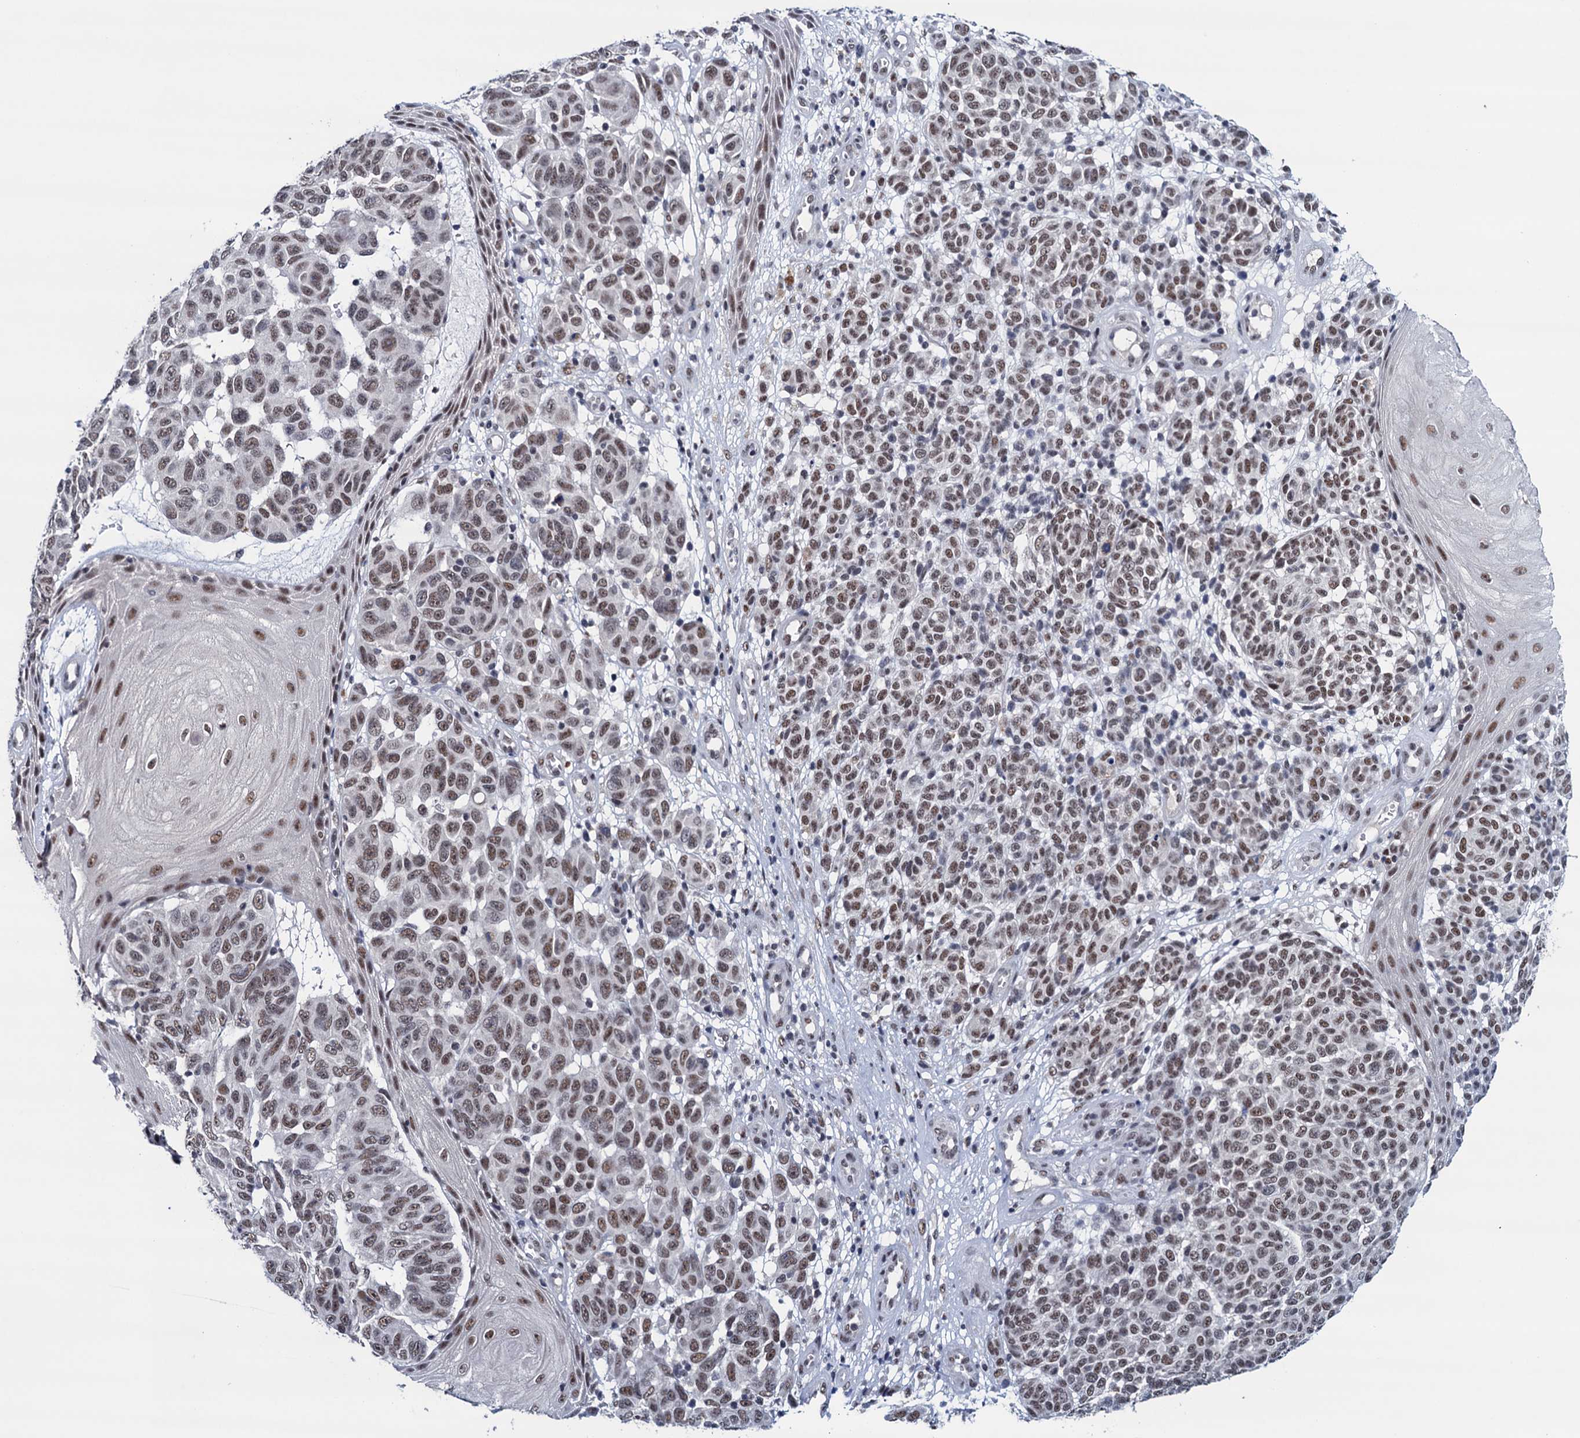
{"staining": {"intensity": "moderate", "quantity": ">75%", "location": "nuclear"}, "tissue": "melanoma", "cell_type": "Tumor cells", "image_type": "cancer", "snomed": [{"axis": "morphology", "description": "Malignant melanoma, NOS"}, {"axis": "topography", "description": "Skin"}], "caption": "This photomicrograph shows IHC staining of melanoma, with medium moderate nuclear staining in approximately >75% of tumor cells.", "gene": "FNBP4", "patient": {"sex": "male", "age": 49}}